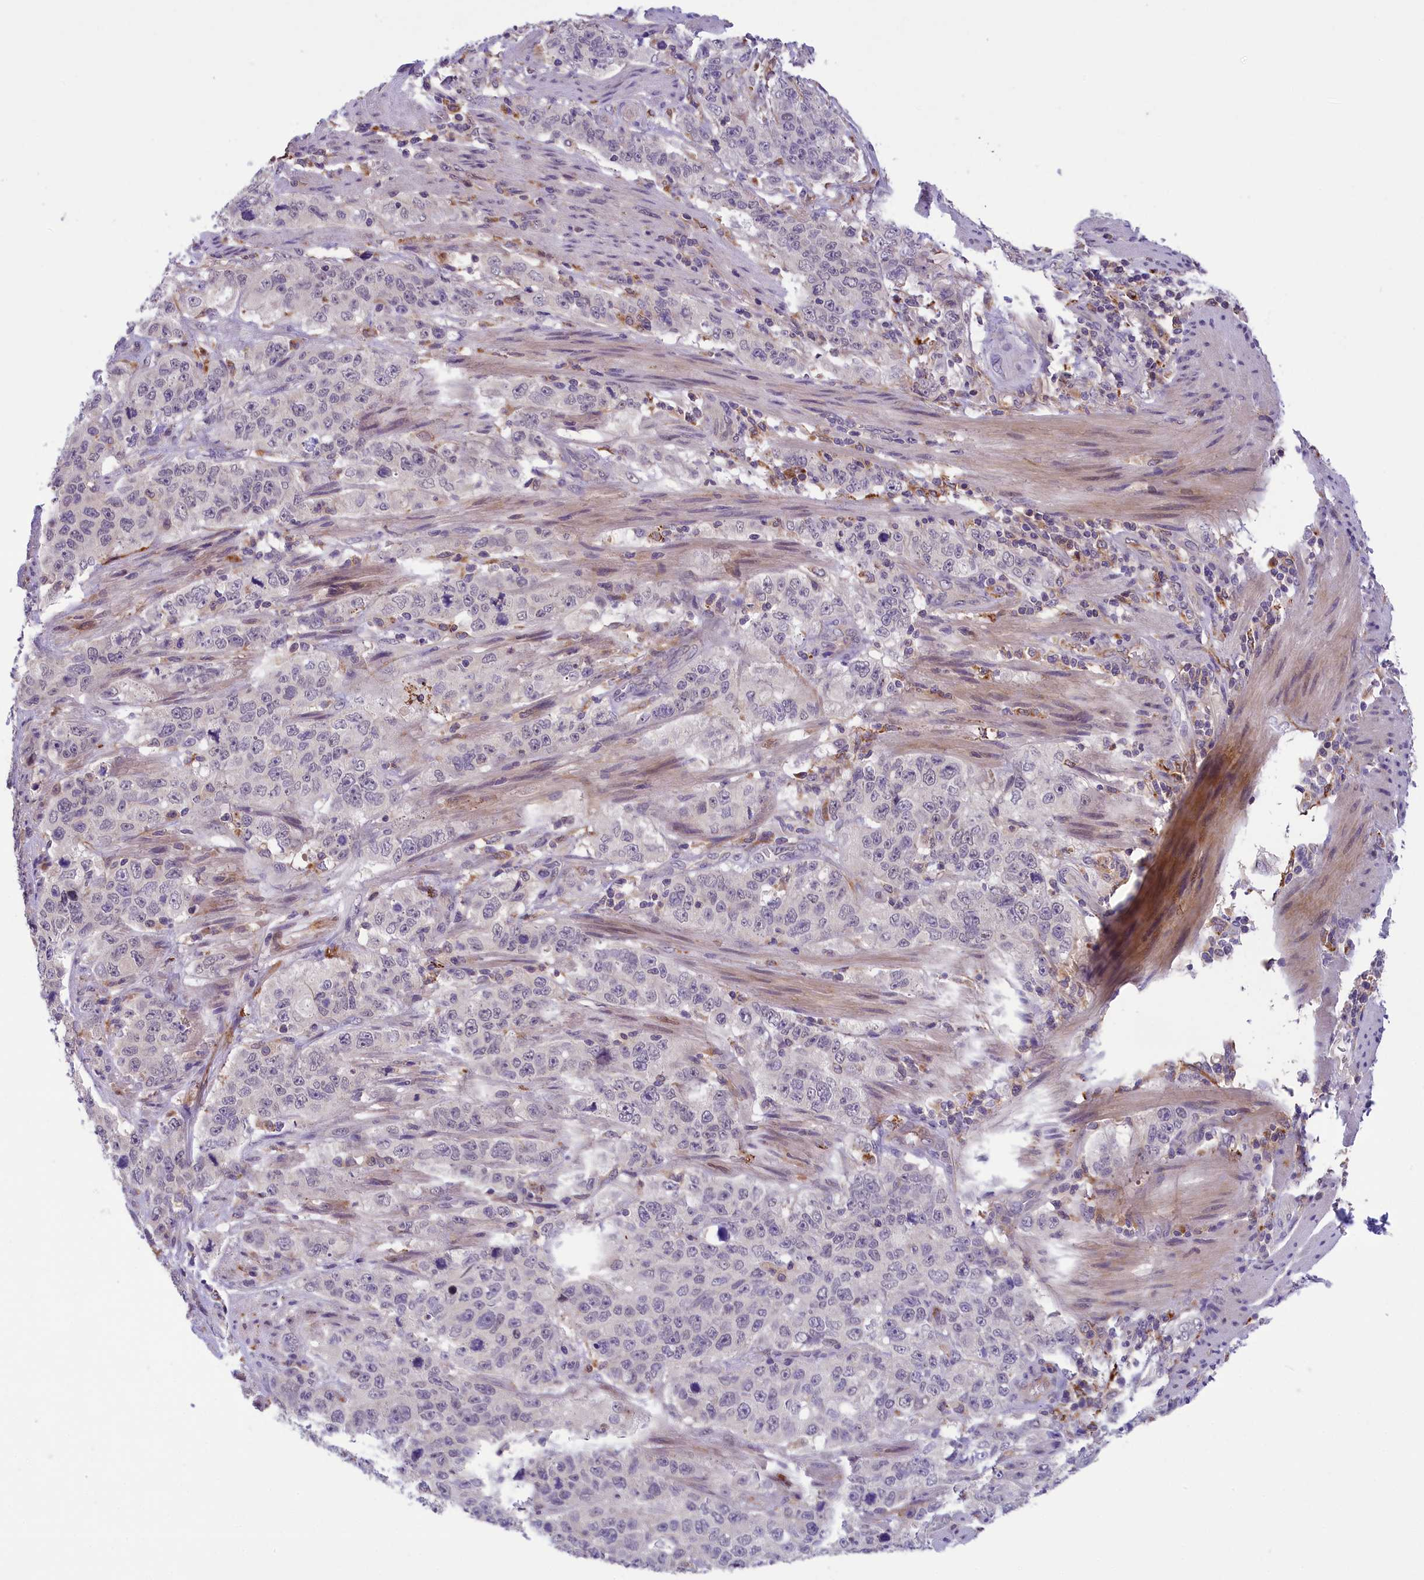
{"staining": {"intensity": "negative", "quantity": "none", "location": "none"}, "tissue": "stomach cancer", "cell_type": "Tumor cells", "image_type": "cancer", "snomed": [{"axis": "morphology", "description": "Adenocarcinoma, NOS"}, {"axis": "topography", "description": "Stomach"}], "caption": "A high-resolution histopathology image shows immunohistochemistry (IHC) staining of stomach cancer, which exhibits no significant positivity in tumor cells.", "gene": "STYX", "patient": {"sex": "male", "age": 48}}